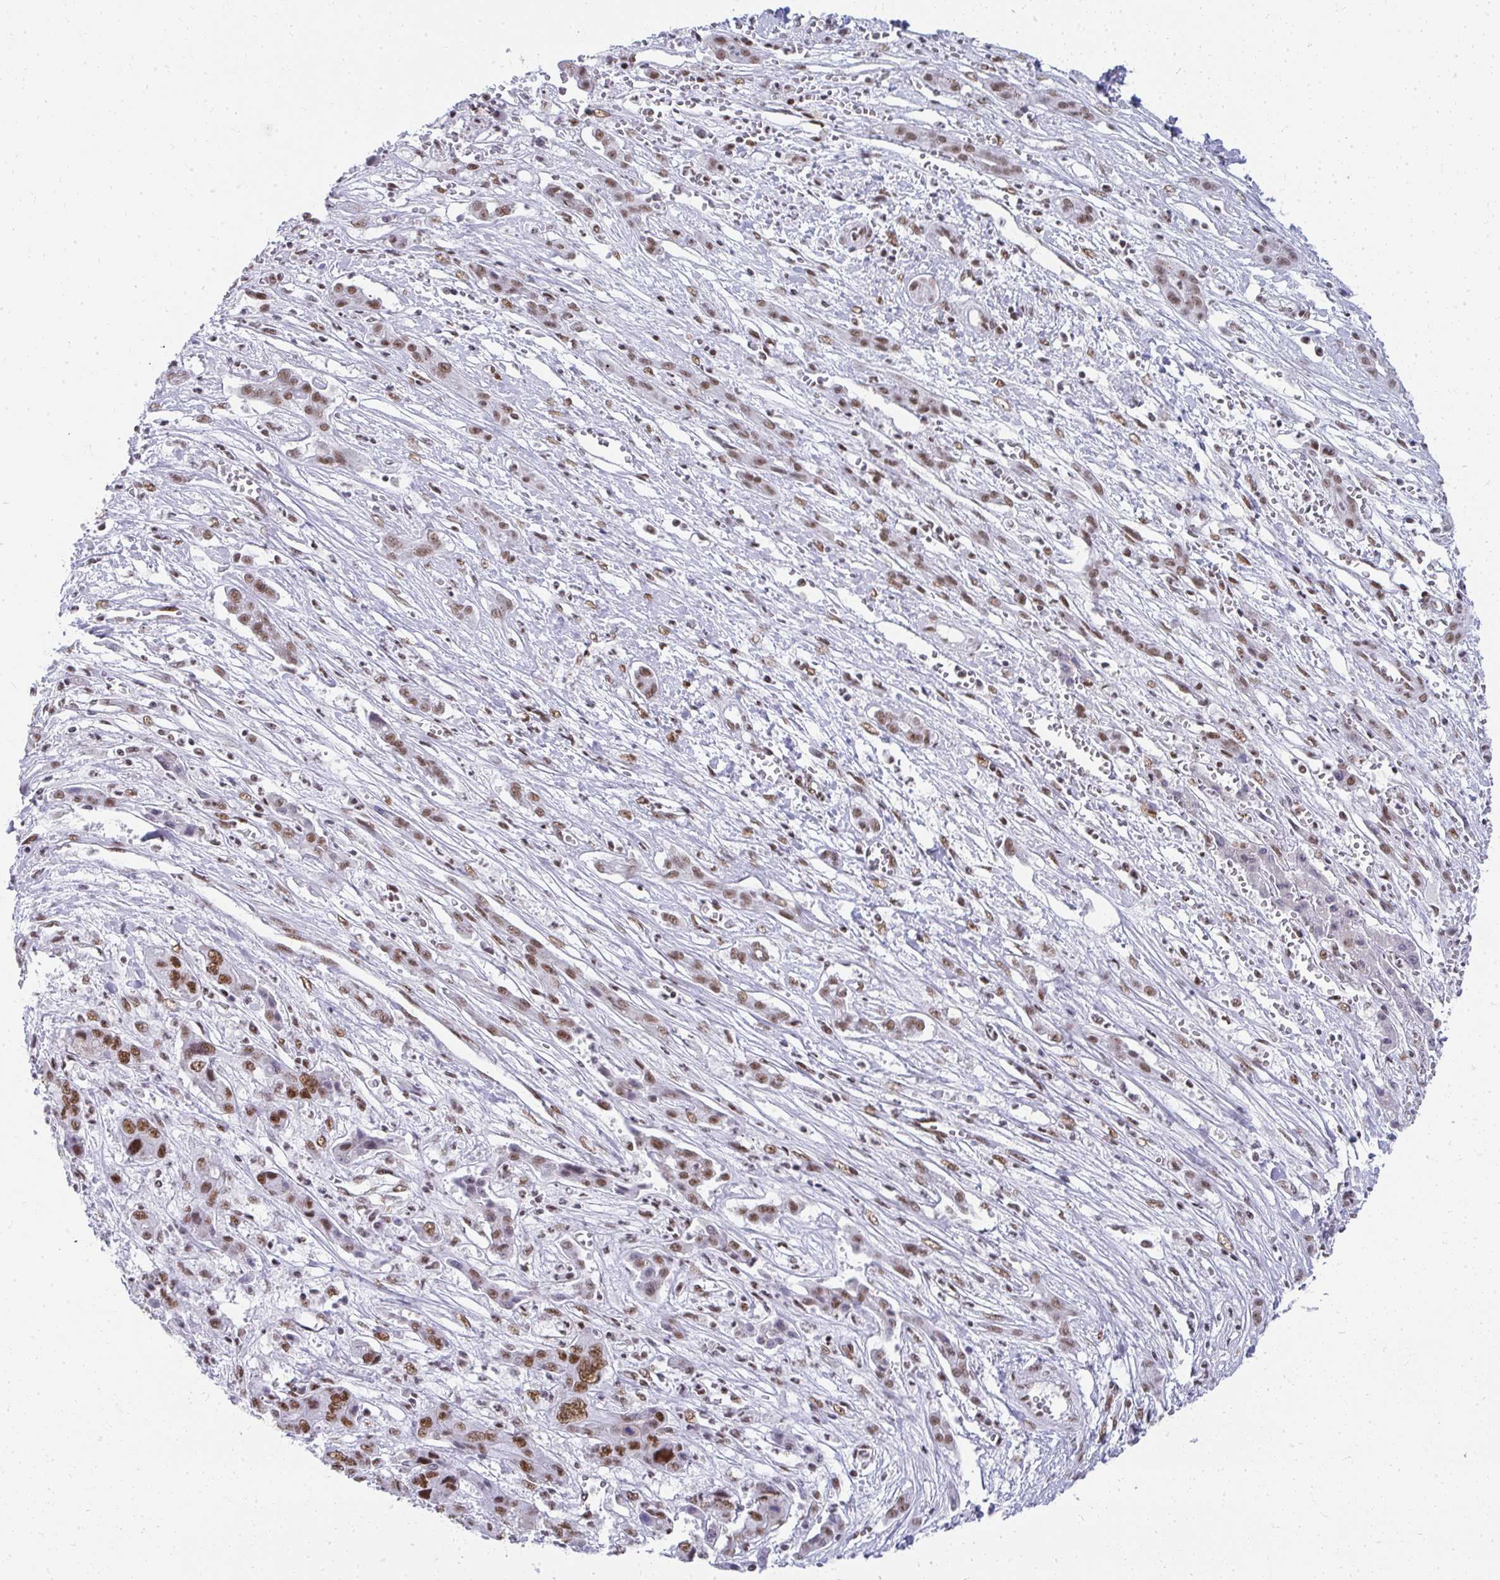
{"staining": {"intensity": "moderate", "quantity": ">75%", "location": "nuclear"}, "tissue": "liver cancer", "cell_type": "Tumor cells", "image_type": "cancer", "snomed": [{"axis": "morphology", "description": "Cholangiocarcinoma"}, {"axis": "topography", "description": "Liver"}], "caption": "Tumor cells demonstrate medium levels of moderate nuclear positivity in about >75% of cells in liver cholangiocarcinoma.", "gene": "CREBBP", "patient": {"sex": "male", "age": 67}}